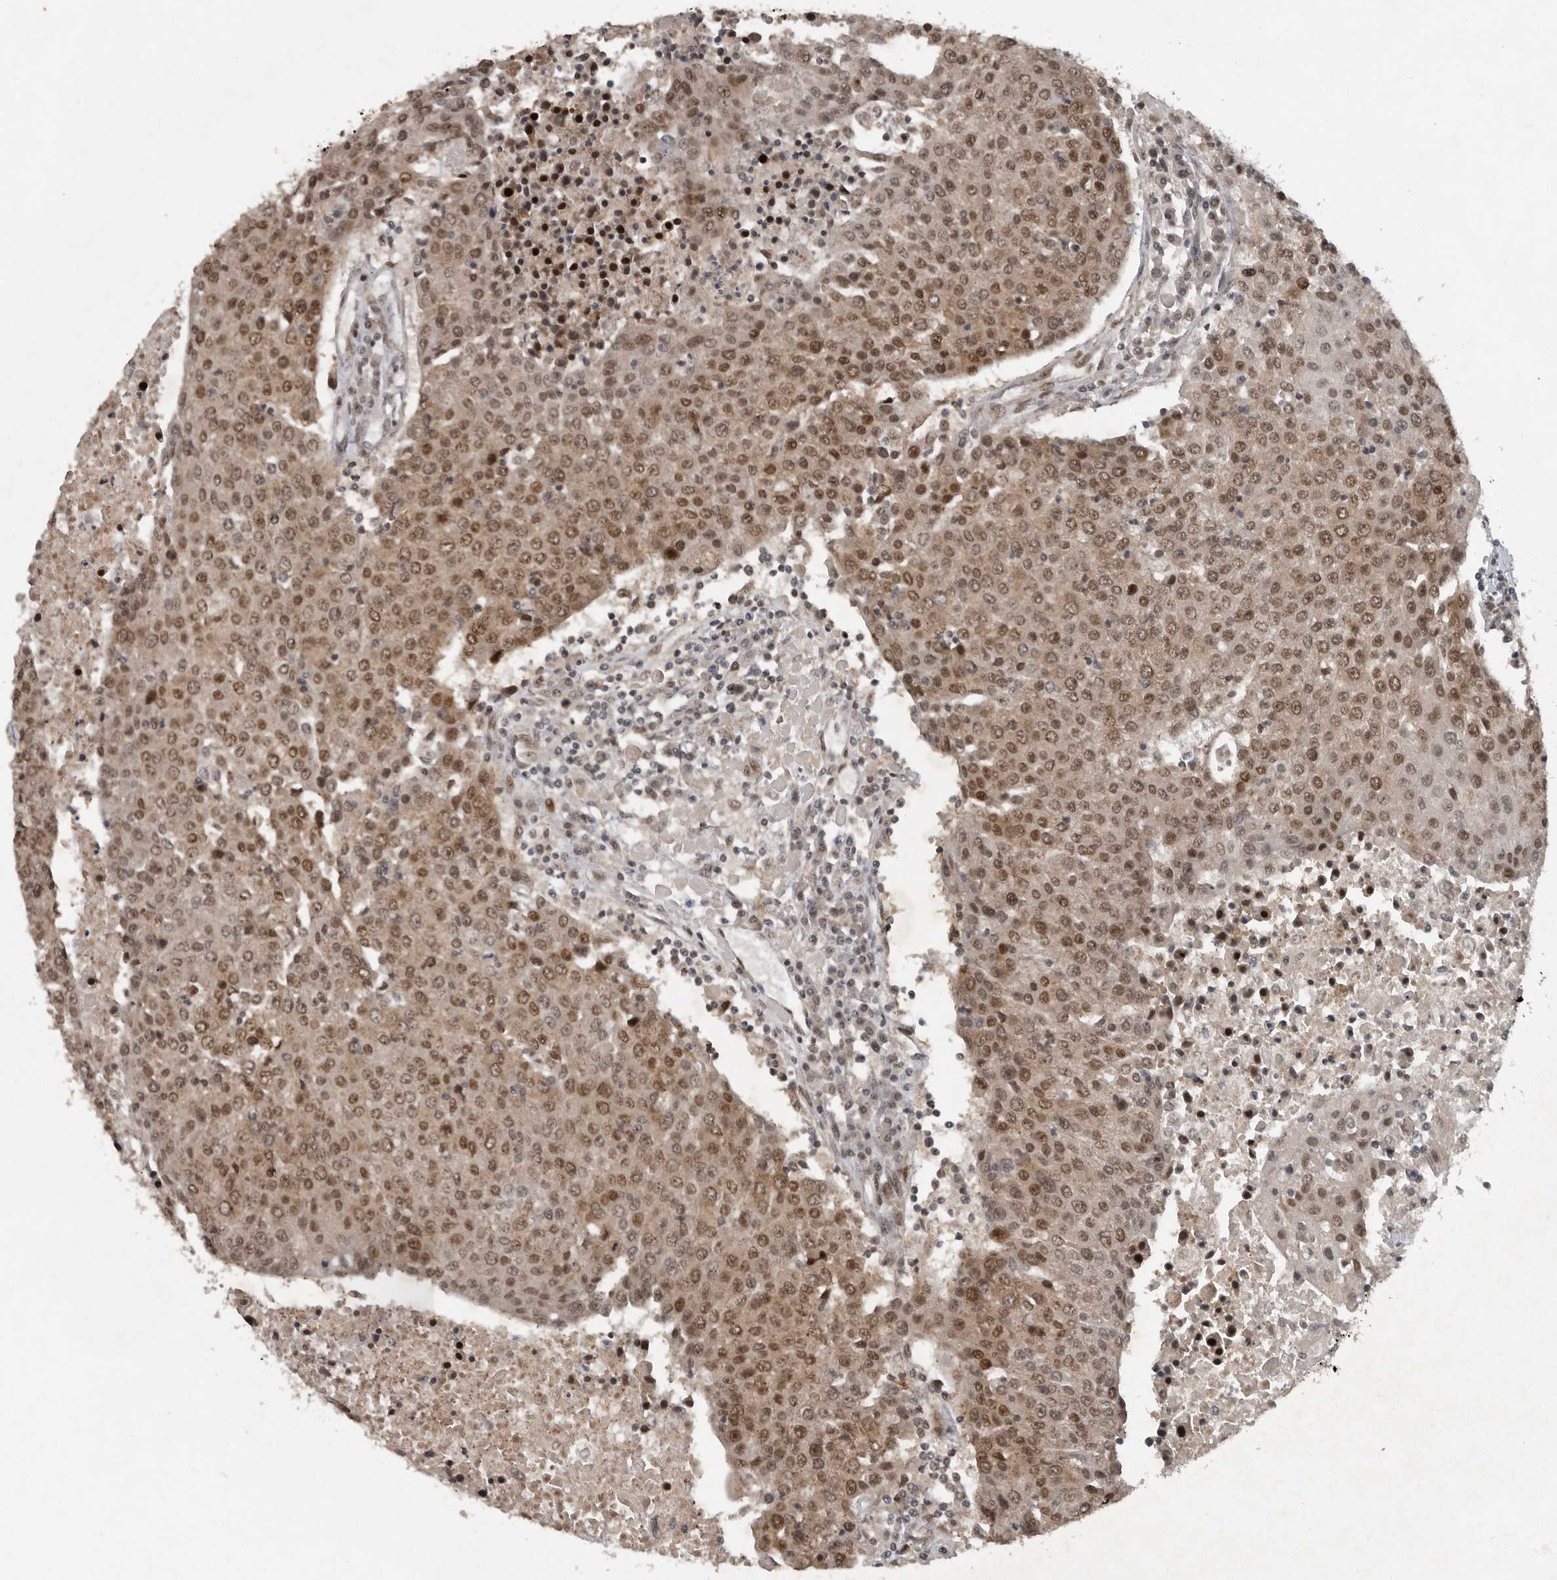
{"staining": {"intensity": "moderate", "quantity": ">75%", "location": "cytoplasmic/membranous,nuclear"}, "tissue": "urothelial cancer", "cell_type": "Tumor cells", "image_type": "cancer", "snomed": [{"axis": "morphology", "description": "Urothelial carcinoma, High grade"}, {"axis": "topography", "description": "Urinary bladder"}], "caption": "Protein expression by immunohistochemistry (IHC) shows moderate cytoplasmic/membranous and nuclear positivity in about >75% of tumor cells in urothelial carcinoma (high-grade). (DAB = brown stain, brightfield microscopy at high magnification).", "gene": "CDC27", "patient": {"sex": "female", "age": 85}}